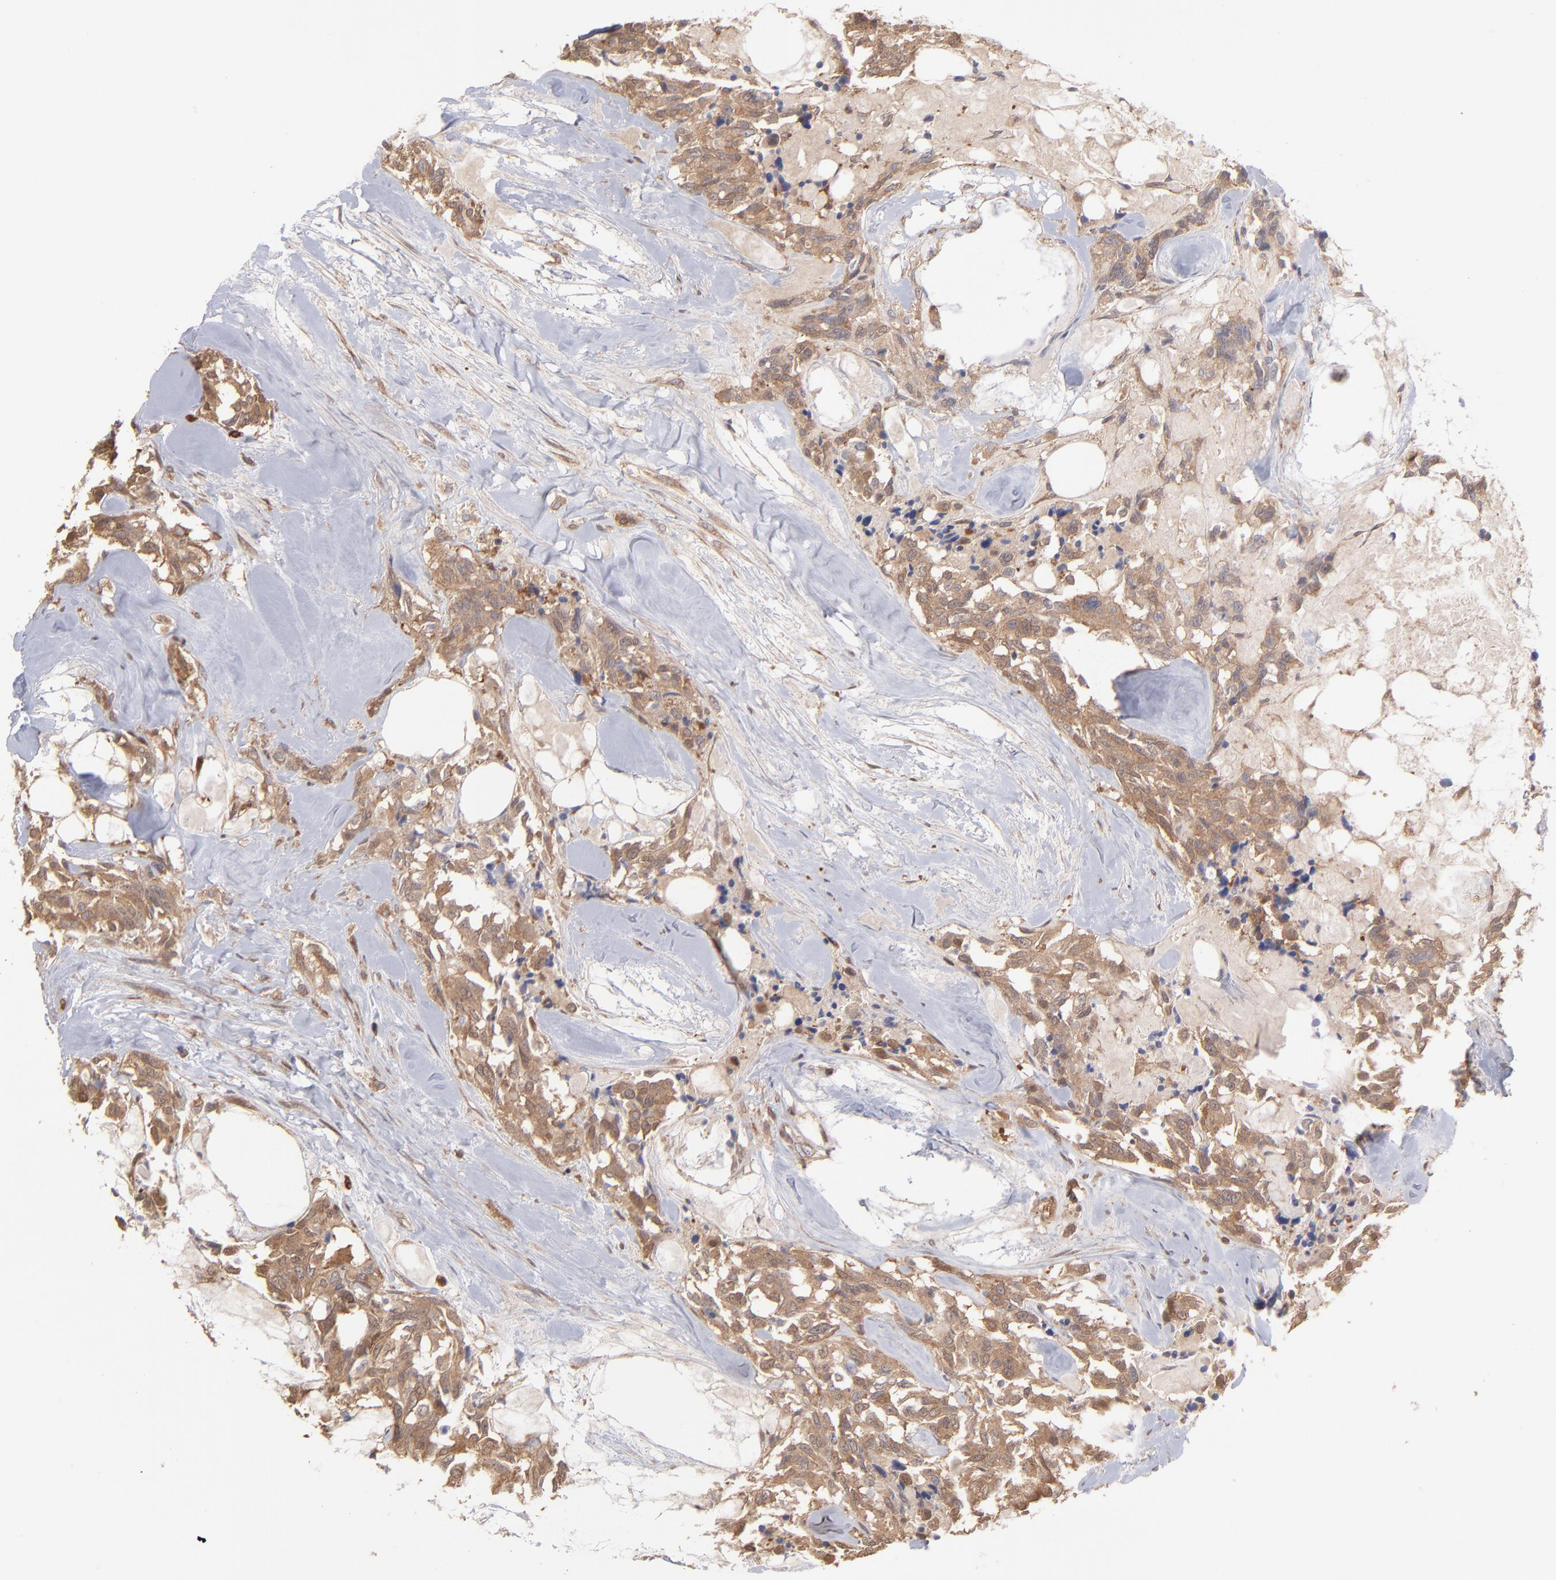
{"staining": {"intensity": "strong", "quantity": ">75%", "location": "cytoplasmic/membranous"}, "tissue": "thyroid cancer", "cell_type": "Tumor cells", "image_type": "cancer", "snomed": [{"axis": "morphology", "description": "Carcinoma, NOS"}, {"axis": "morphology", "description": "Carcinoid, malignant, NOS"}, {"axis": "topography", "description": "Thyroid gland"}], "caption": "This is an image of IHC staining of carcinoma (thyroid), which shows strong positivity in the cytoplasmic/membranous of tumor cells.", "gene": "MAP2K2", "patient": {"sex": "male", "age": 33}}